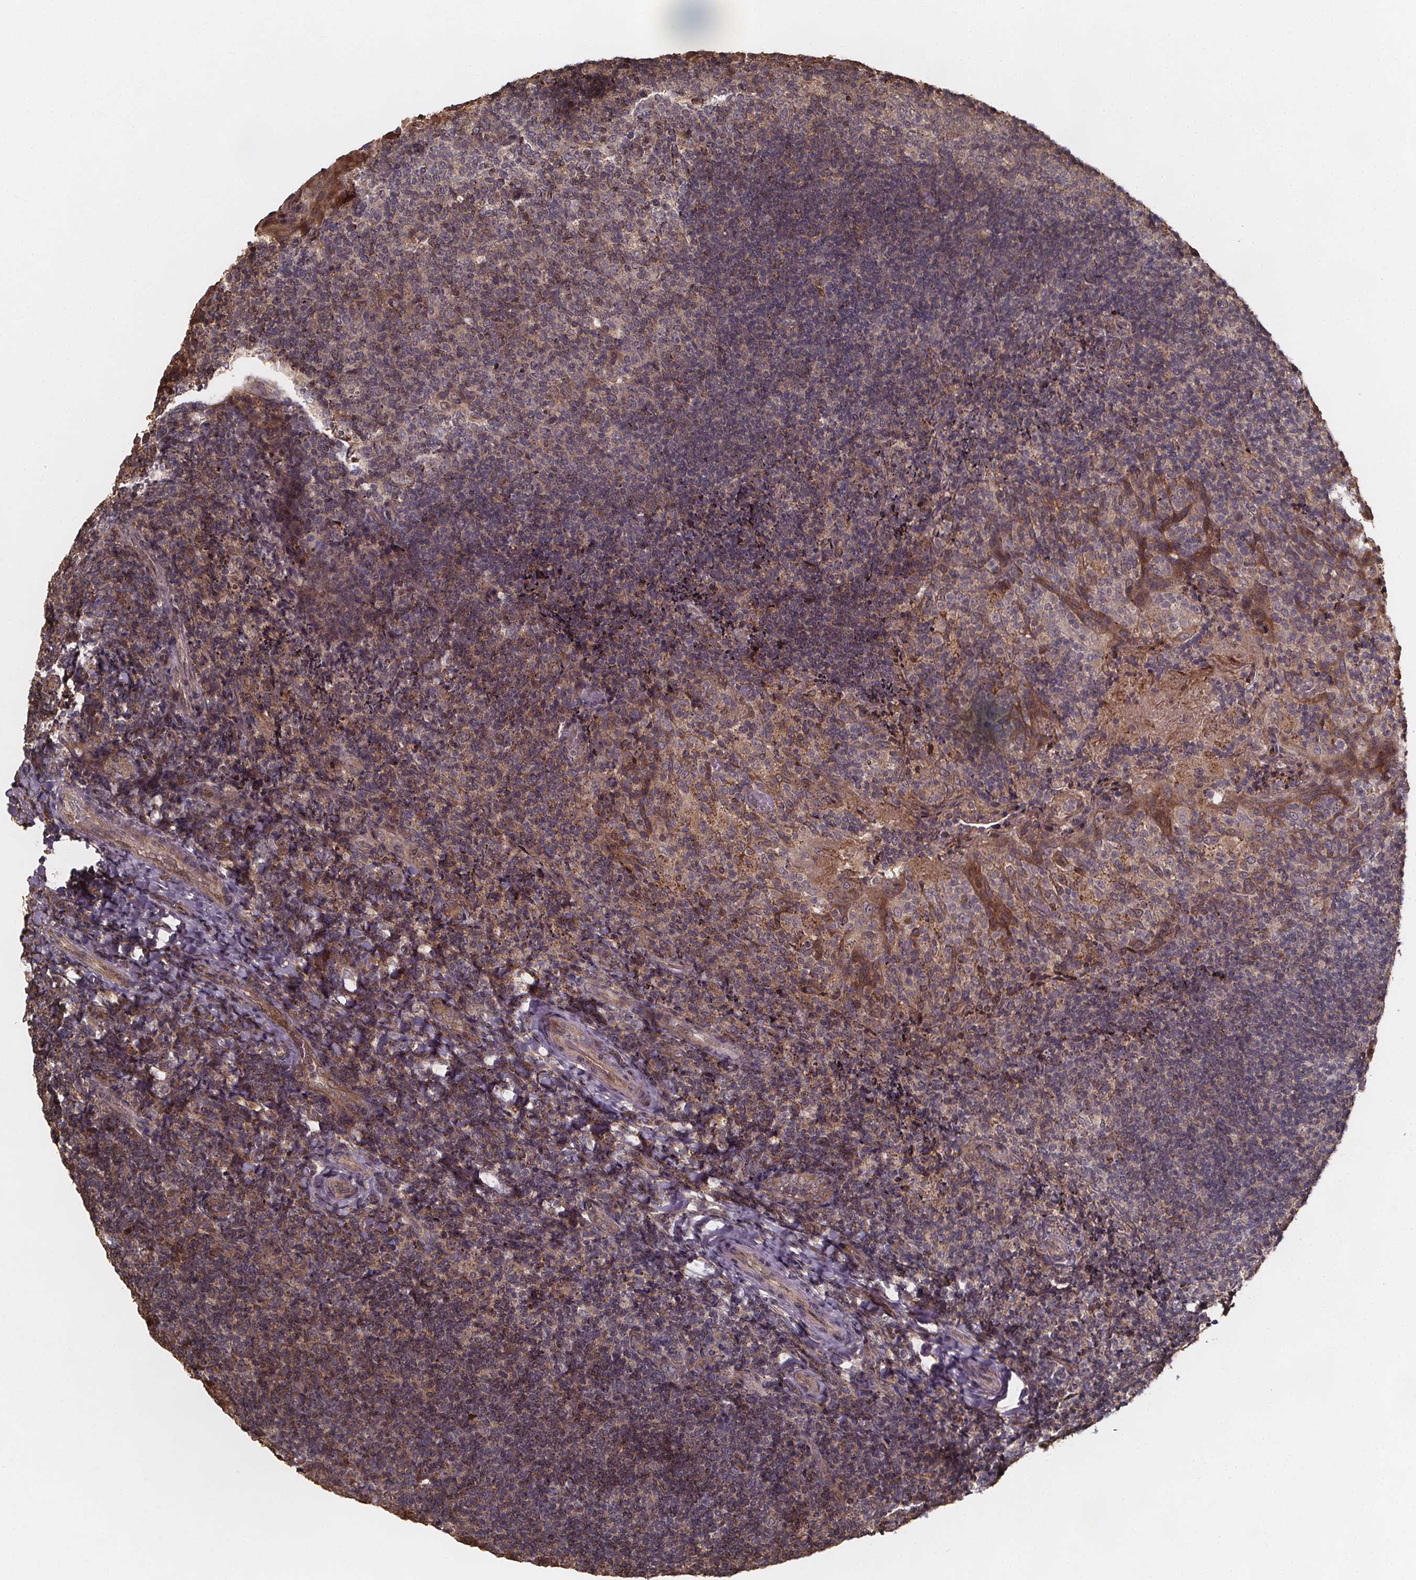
{"staining": {"intensity": "weak", "quantity": "<25%", "location": "cytoplasmic/membranous"}, "tissue": "tonsil", "cell_type": "Germinal center cells", "image_type": "normal", "snomed": [{"axis": "morphology", "description": "Normal tissue, NOS"}, {"axis": "topography", "description": "Tonsil"}], "caption": "Immunohistochemistry (IHC) of unremarkable human tonsil displays no staining in germinal center cells. (DAB (3,3'-diaminobenzidine) immunohistochemistry (IHC) with hematoxylin counter stain).", "gene": "ZNF879", "patient": {"sex": "female", "age": 10}}